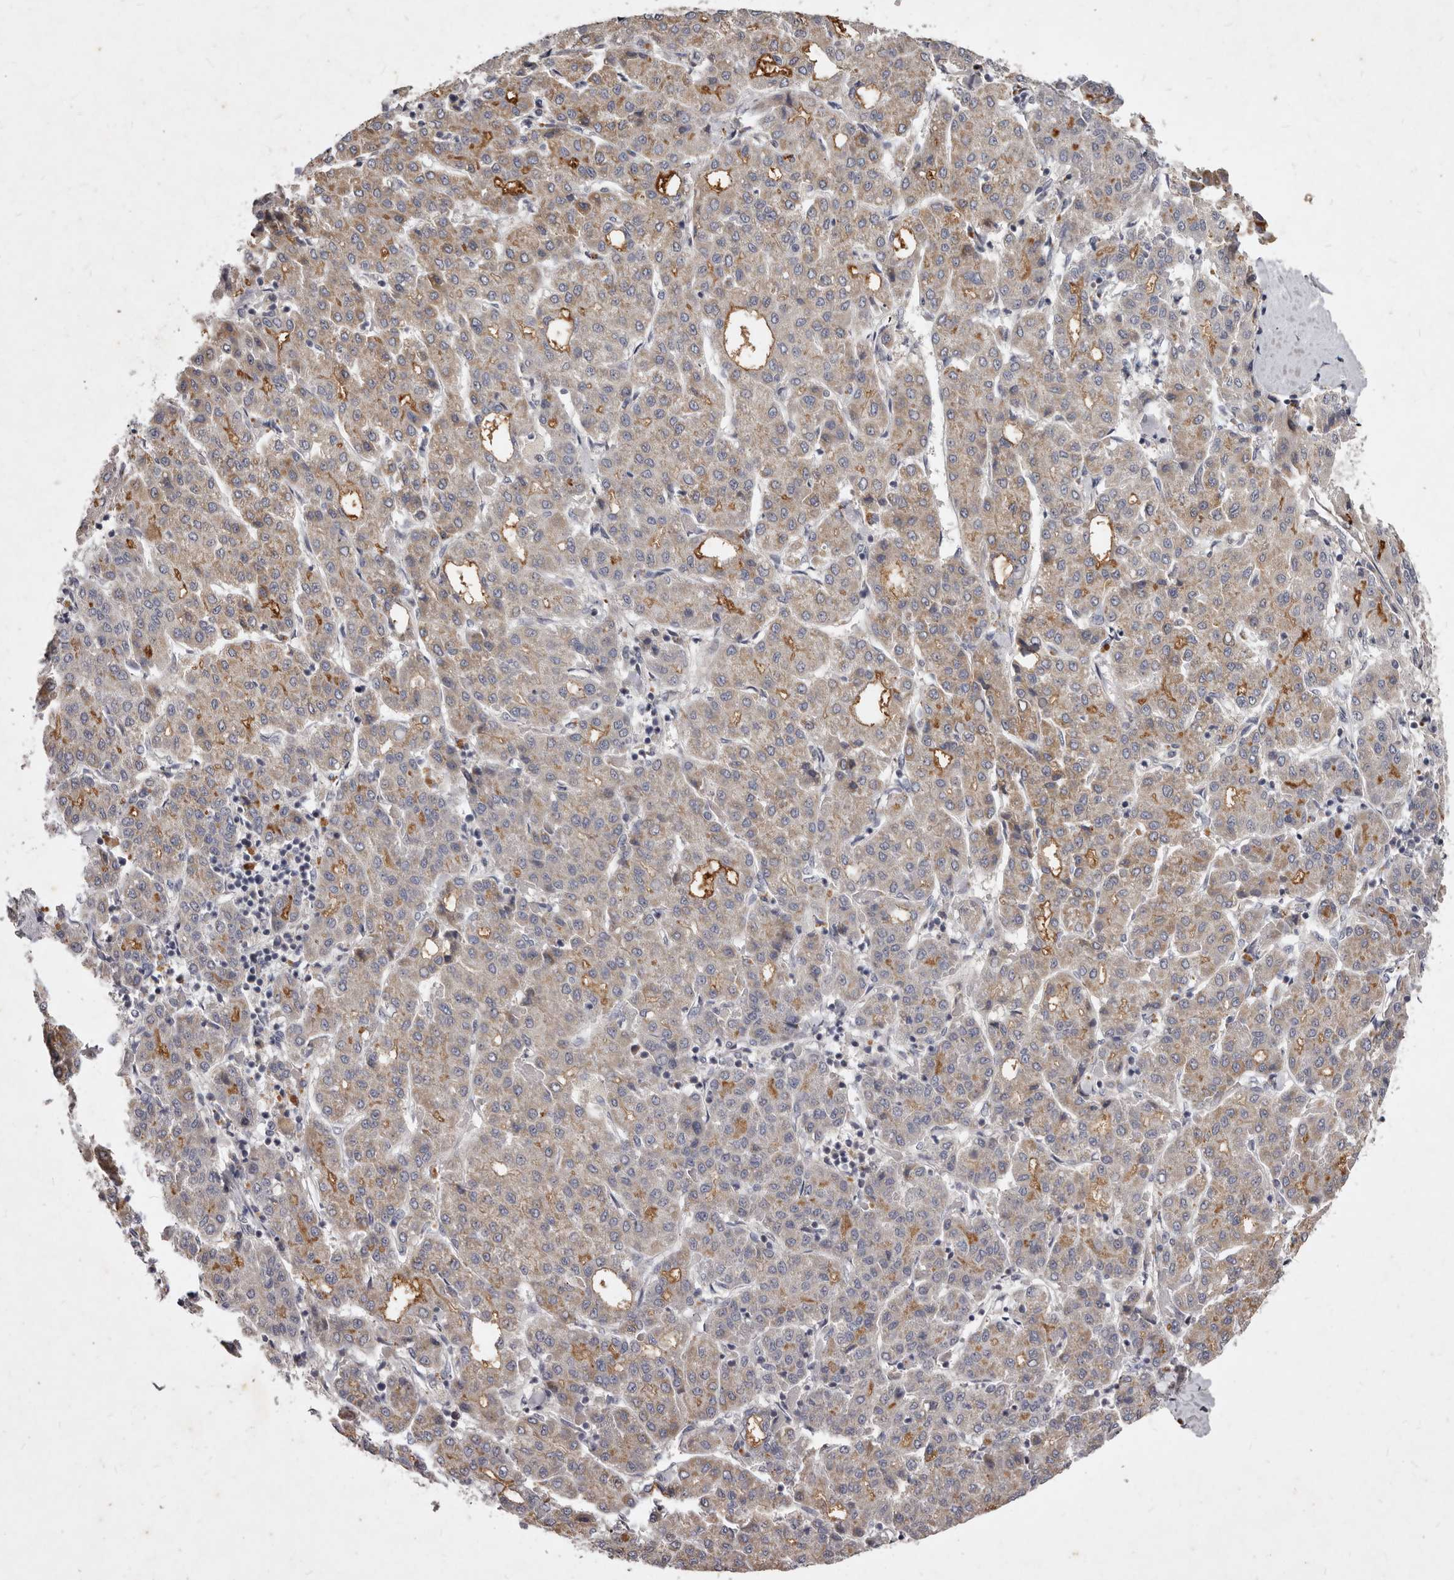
{"staining": {"intensity": "moderate", "quantity": ">75%", "location": "cytoplasmic/membranous"}, "tissue": "liver cancer", "cell_type": "Tumor cells", "image_type": "cancer", "snomed": [{"axis": "morphology", "description": "Carcinoma, Hepatocellular, NOS"}, {"axis": "topography", "description": "Liver"}], "caption": "Liver cancer stained for a protein reveals moderate cytoplasmic/membranous positivity in tumor cells.", "gene": "GPRC5C", "patient": {"sex": "male", "age": 65}}